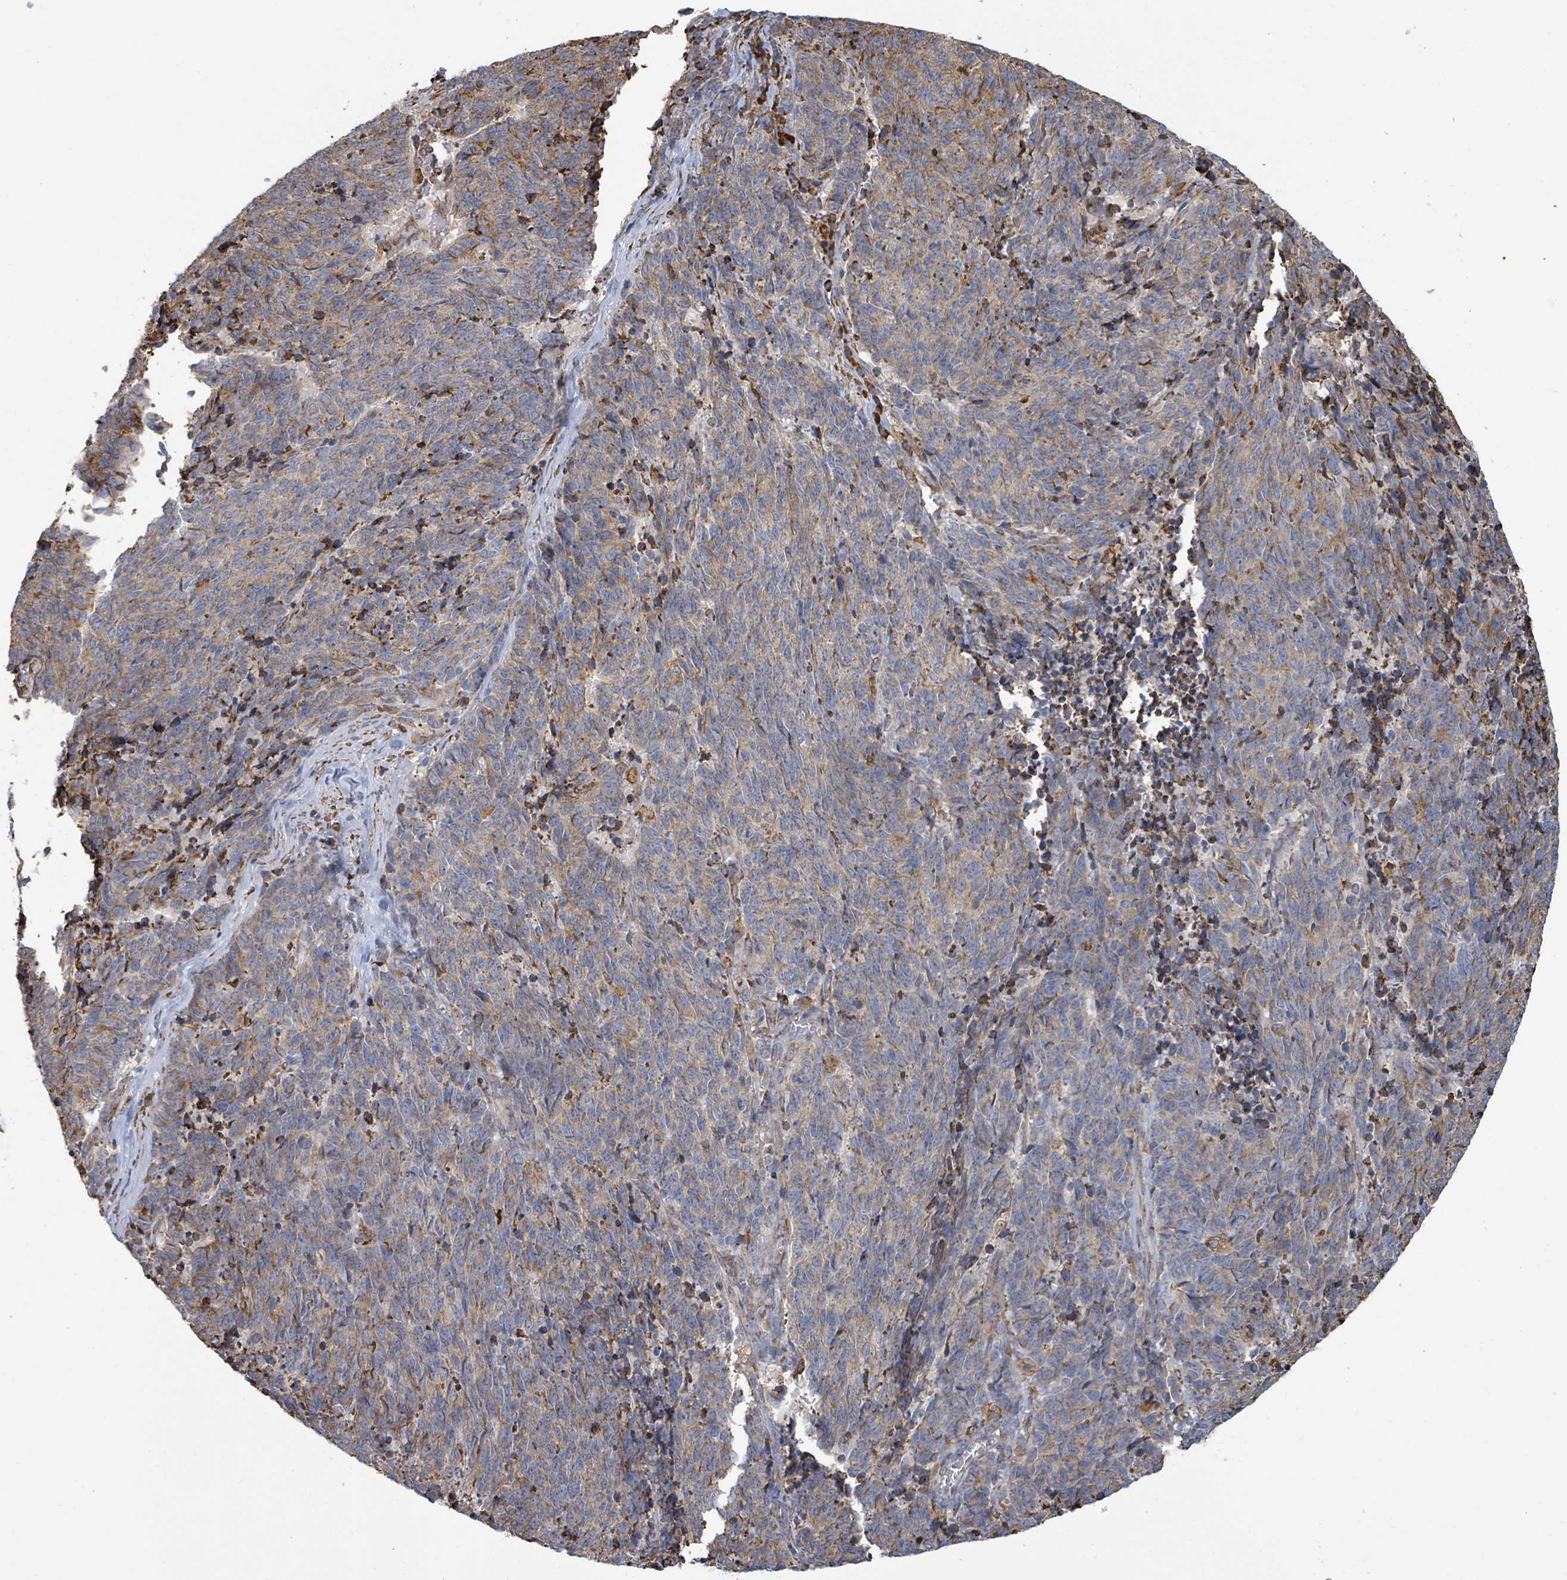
{"staining": {"intensity": "moderate", "quantity": ">75%", "location": "cytoplasmic/membranous"}, "tissue": "cervical cancer", "cell_type": "Tumor cells", "image_type": "cancer", "snomed": [{"axis": "morphology", "description": "Squamous cell carcinoma, NOS"}, {"axis": "topography", "description": "Cervix"}], "caption": "Moderate cytoplasmic/membranous positivity is present in approximately >75% of tumor cells in cervical cancer.", "gene": "RFPL4A", "patient": {"sex": "female", "age": 29}}